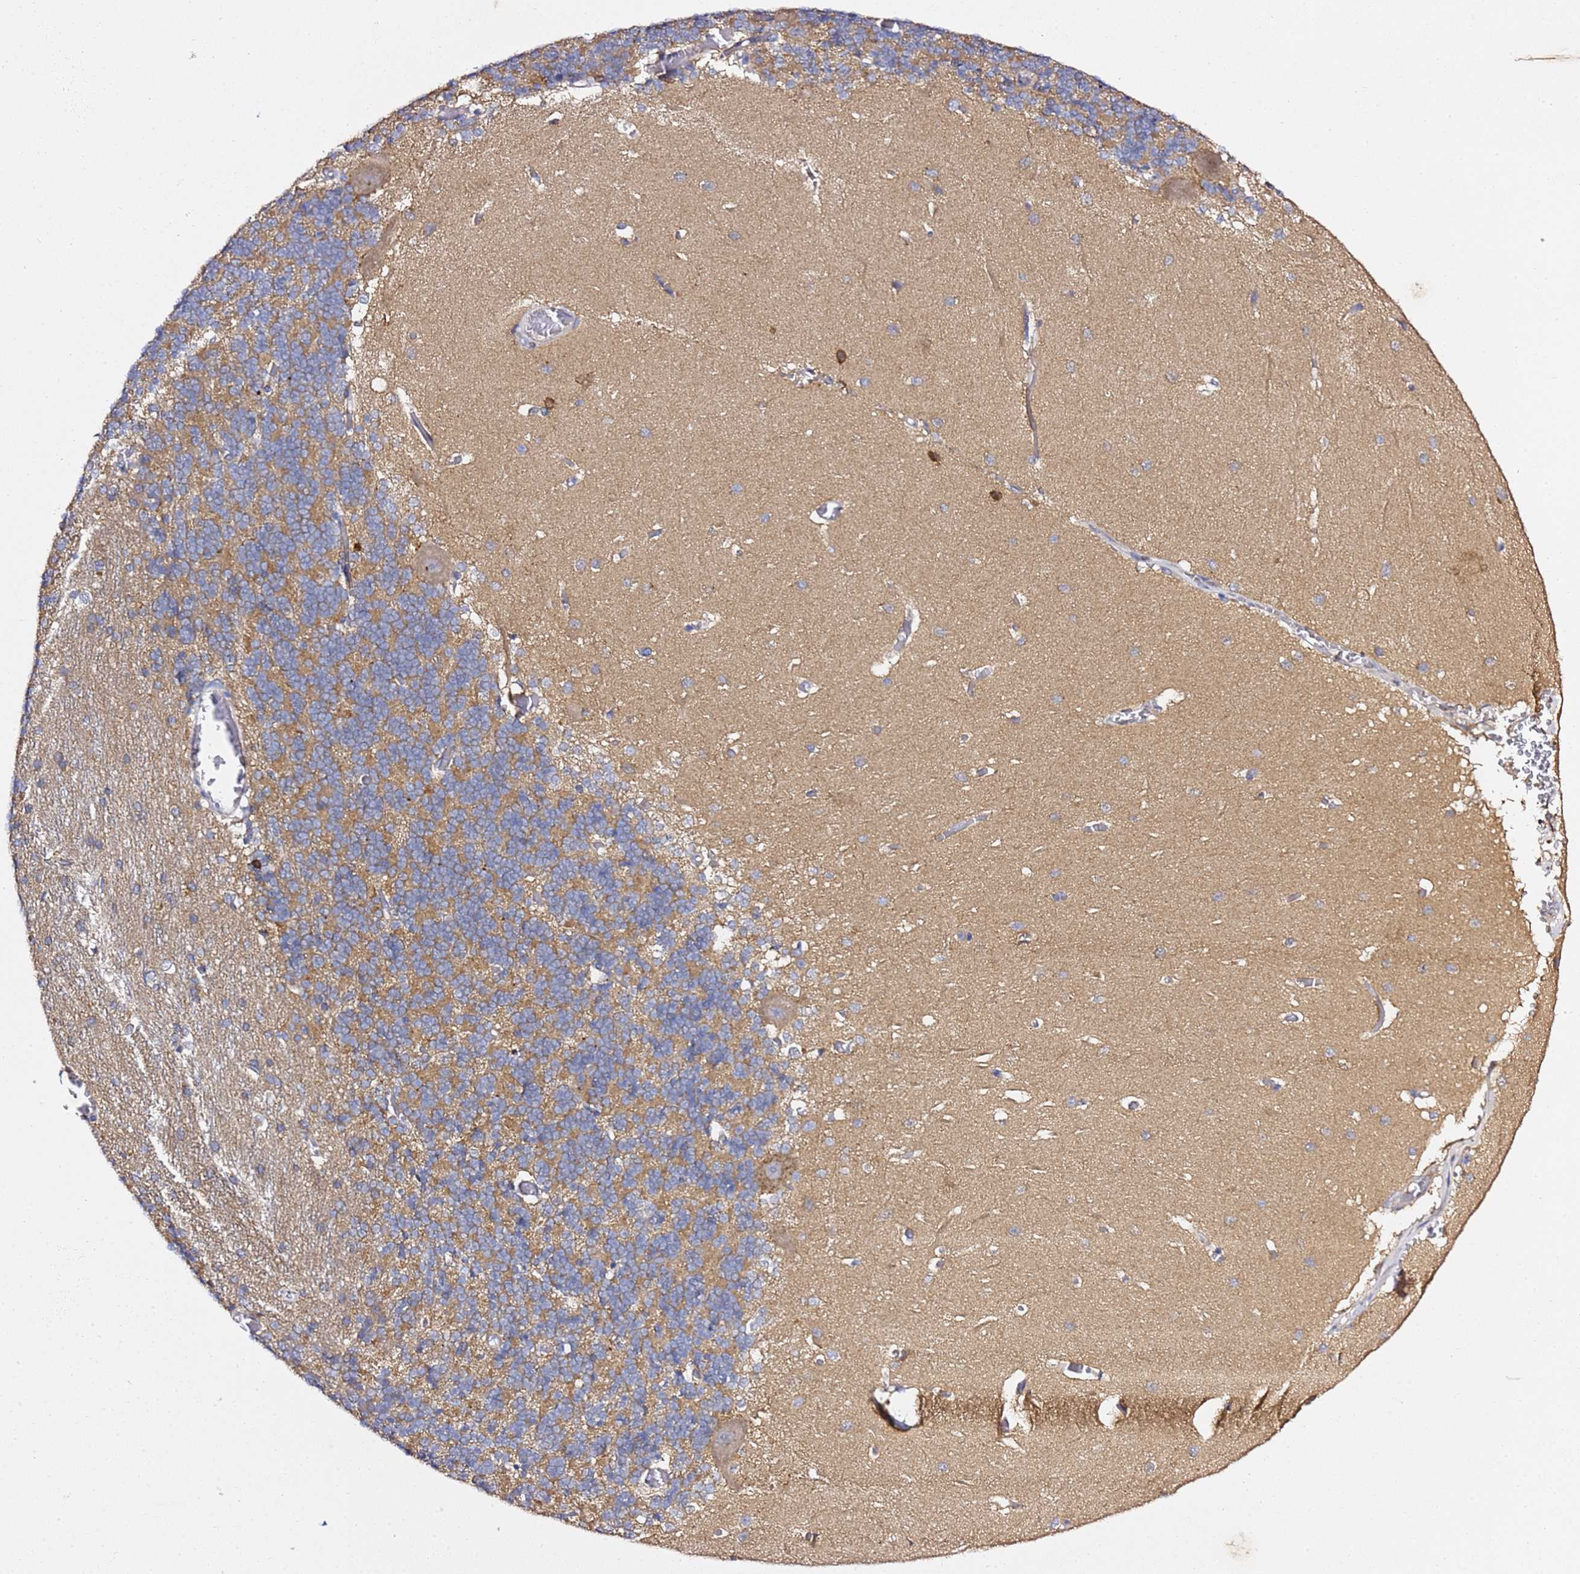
{"staining": {"intensity": "moderate", "quantity": ">75%", "location": "cytoplasmic/membranous"}, "tissue": "cerebellum", "cell_type": "Cells in granular layer", "image_type": "normal", "snomed": [{"axis": "morphology", "description": "Normal tissue, NOS"}, {"axis": "topography", "description": "Cerebellum"}], "caption": "High-magnification brightfield microscopy of normal cerebellum stained with DAB (brown) and counterstained with hematoxylin (blue). cells in granular layer exhibit moderate cytoplasmic/membranous staining is appreciated in approximately>75% of cells.", "gene": "C19orf12", "patient": {"sex": "male", "age": 37}}